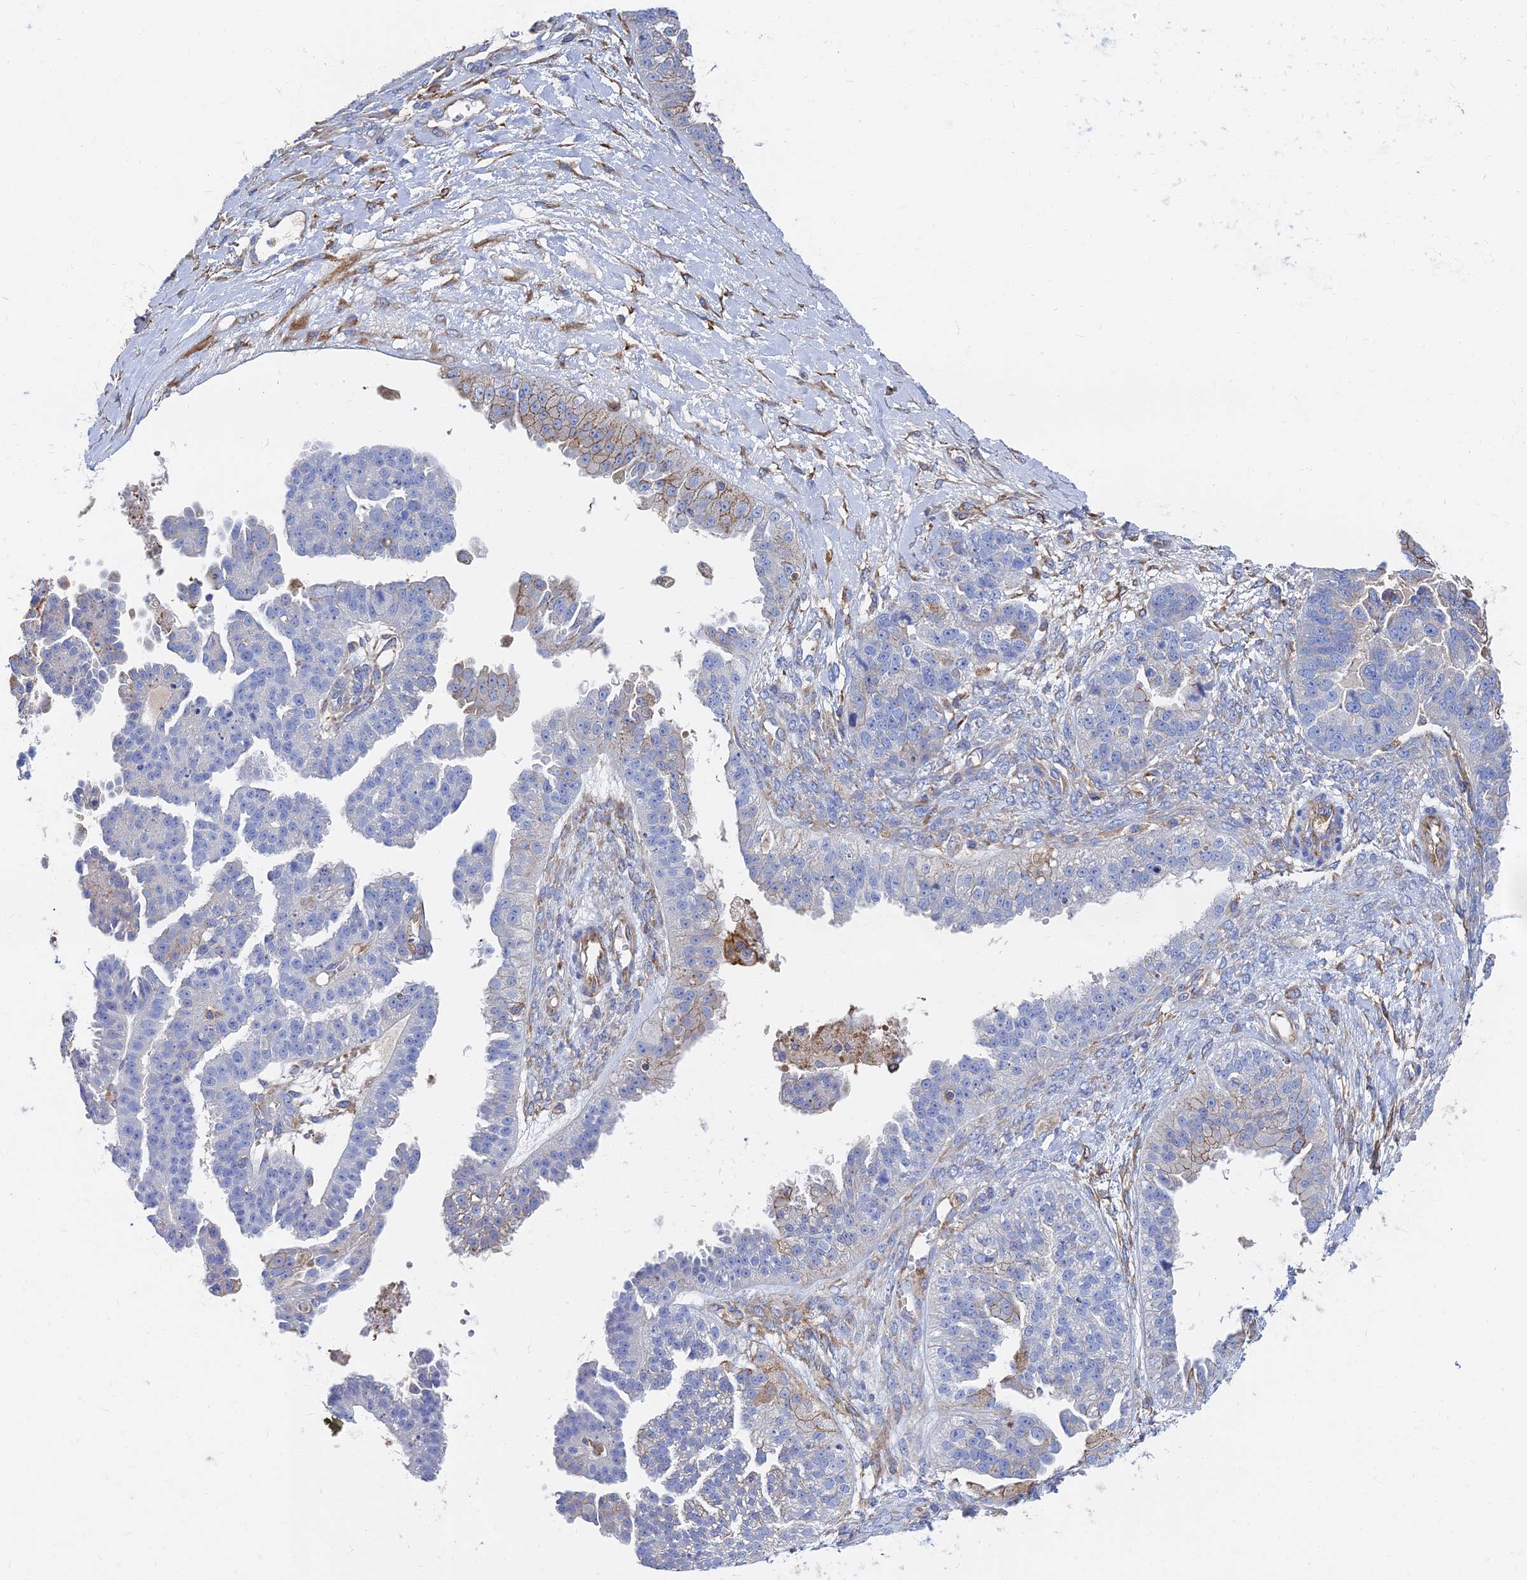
{"staining": {"intensity": "moderate", "quantity": "<25%", "location": "cytoplasmic/membranous"}, "tissue": "ovarian cancer", "cell_type": "Tumor cells", "image_type": "cancer", "snomed": [{"axis": "morphology", "description": "Cystadenocarcinoma, serous, NOS"}, {"axis": "topography", "description": "Ovary"}], "caption": "Ovarian cancer (serous cystadenocarcinoma) stained with IHC demonstrates moderate cytoplasmic/membranous expression in about <25% of tumor cells.", "gene": "GPR42", "patient": {"sex": "female", "age": 58}}